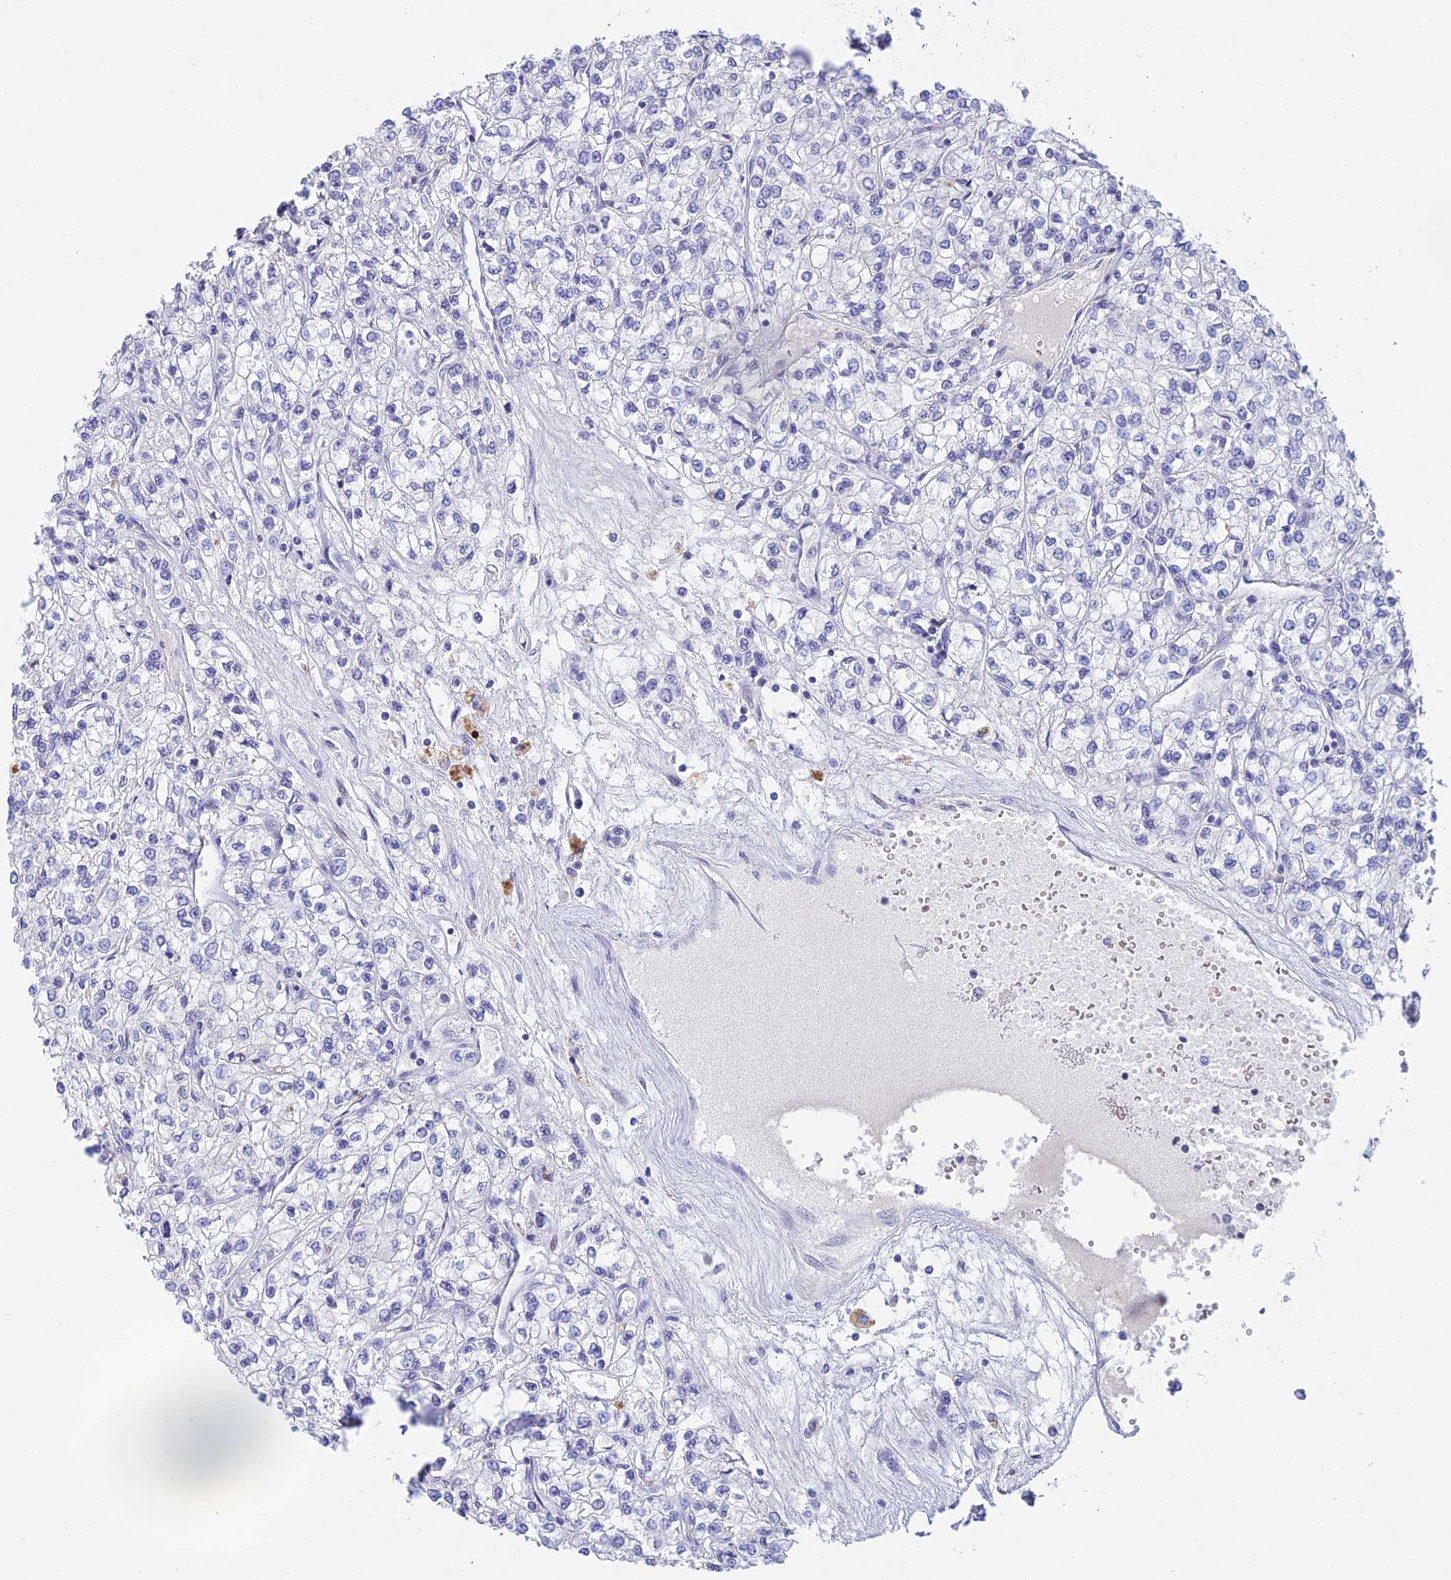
{"staining": {"intensity": "negative", "quantity": "none", "location": "none"}, "tissue": "renal cancer", "cell_type": "Tumor cells", "image_type": "cancer", "snomed": [{"axis": "morphology", "description": "Adenocarcinoma, NOS"}, {"axis": "topography", "description": "Kidney"}], "caption": "DAB (3,3'-diaminobenzidine) immunohistochemical staining of human renal adenocarcinoma shows no significant staining in tumor cells.", "gene": "REXO5", "patient": {"sex": "male", "age": 80}}